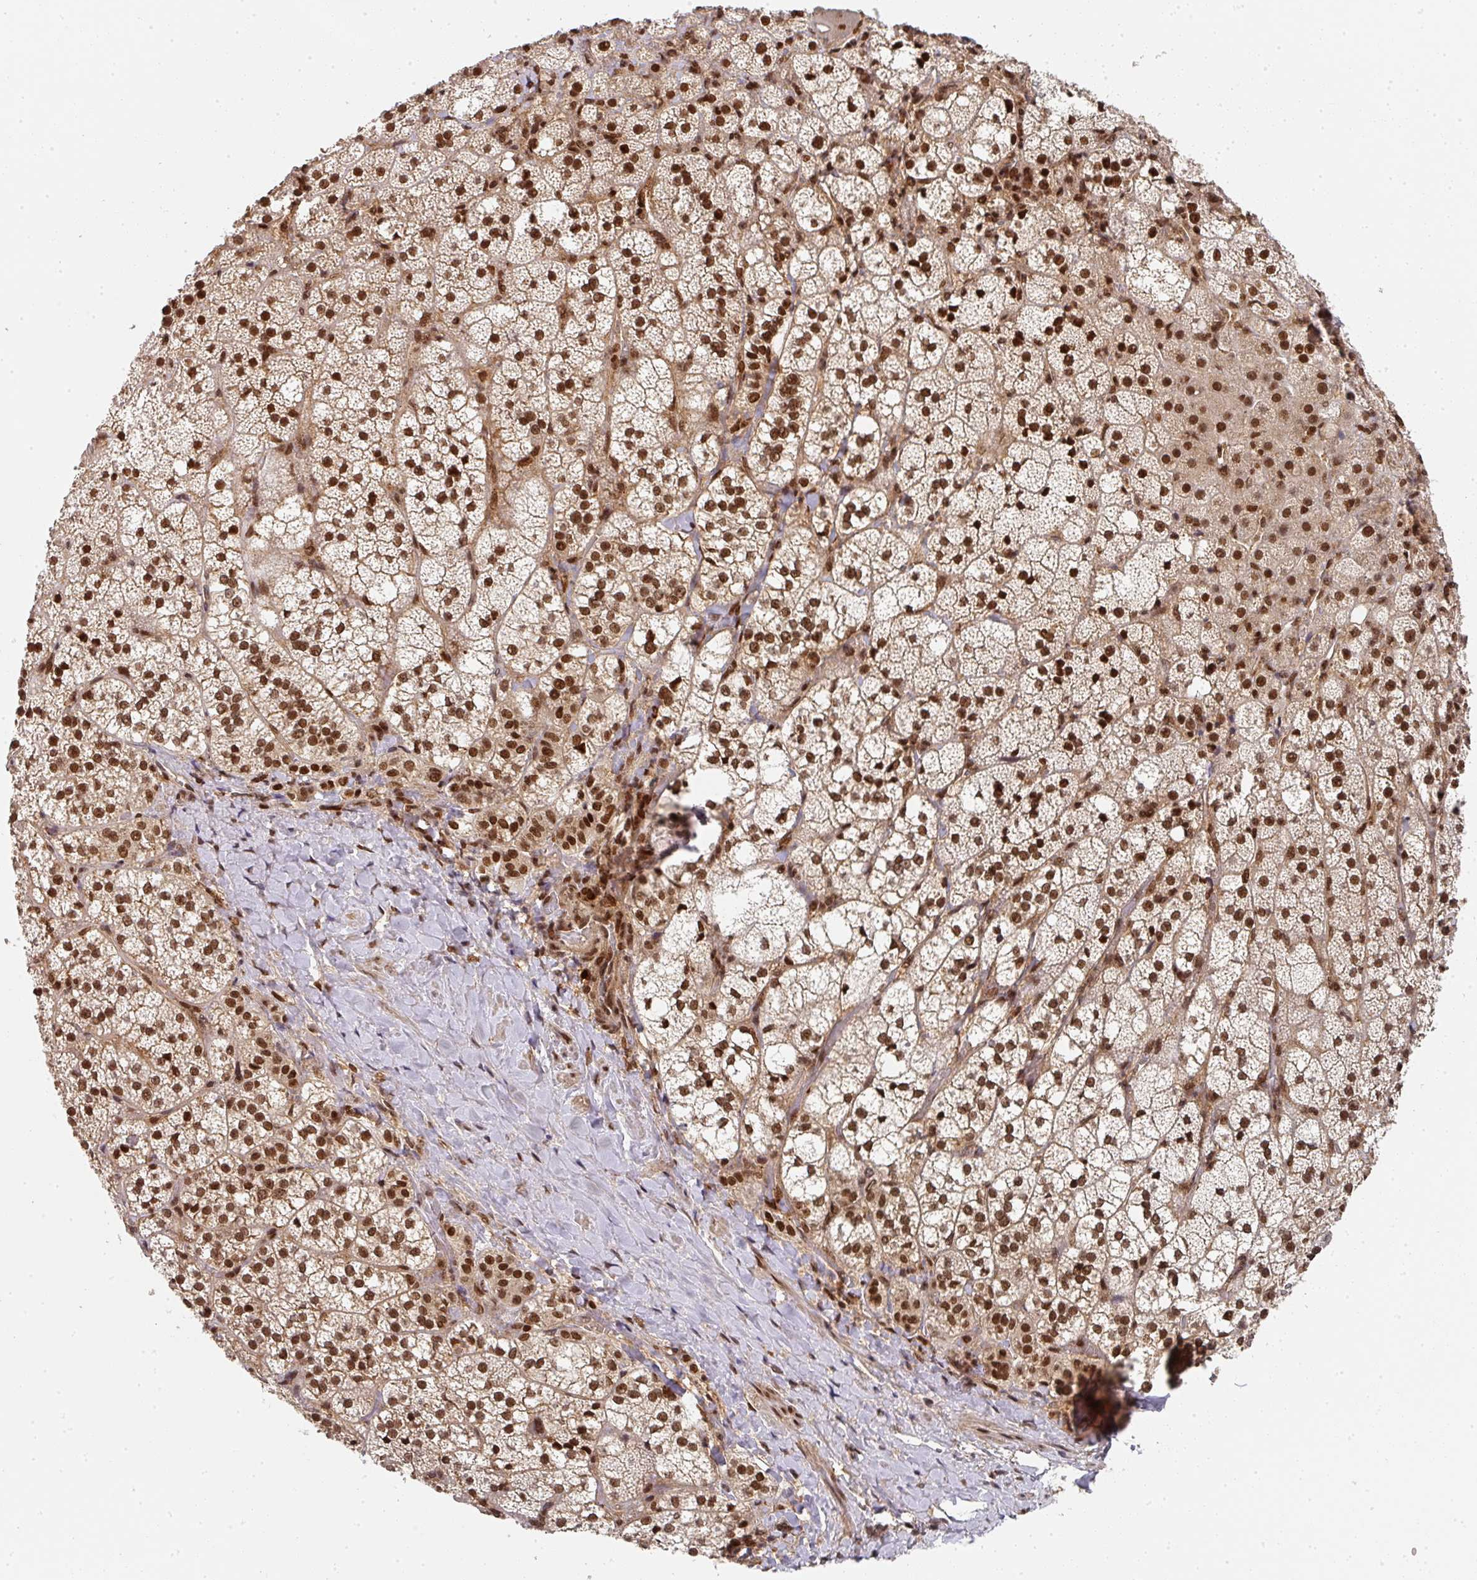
{"staining": {"intensity": "strong", "quantity": ">75%", "location": "nuclear"}, "tissue": "adrenal gland", "cell_type": "Glandular cells", "image_type": "normal", "snomed": [{"axis": "morphology", "description": "Normal tissue, NOS"}, {"axis": "topography", "description": "Adrenal gland"}], "caption": "Benign adrenal gland was stained to show a protein in brown. There is high levels of strong nuclear expression in about >75% of glandular cells. The staining was performed using DAB, with brown indicating positive protein expression. Nuclei are stained blue with hematoxylin.", "gene": "DIDO1", "patient": {"sex": "male", "age": 53}}